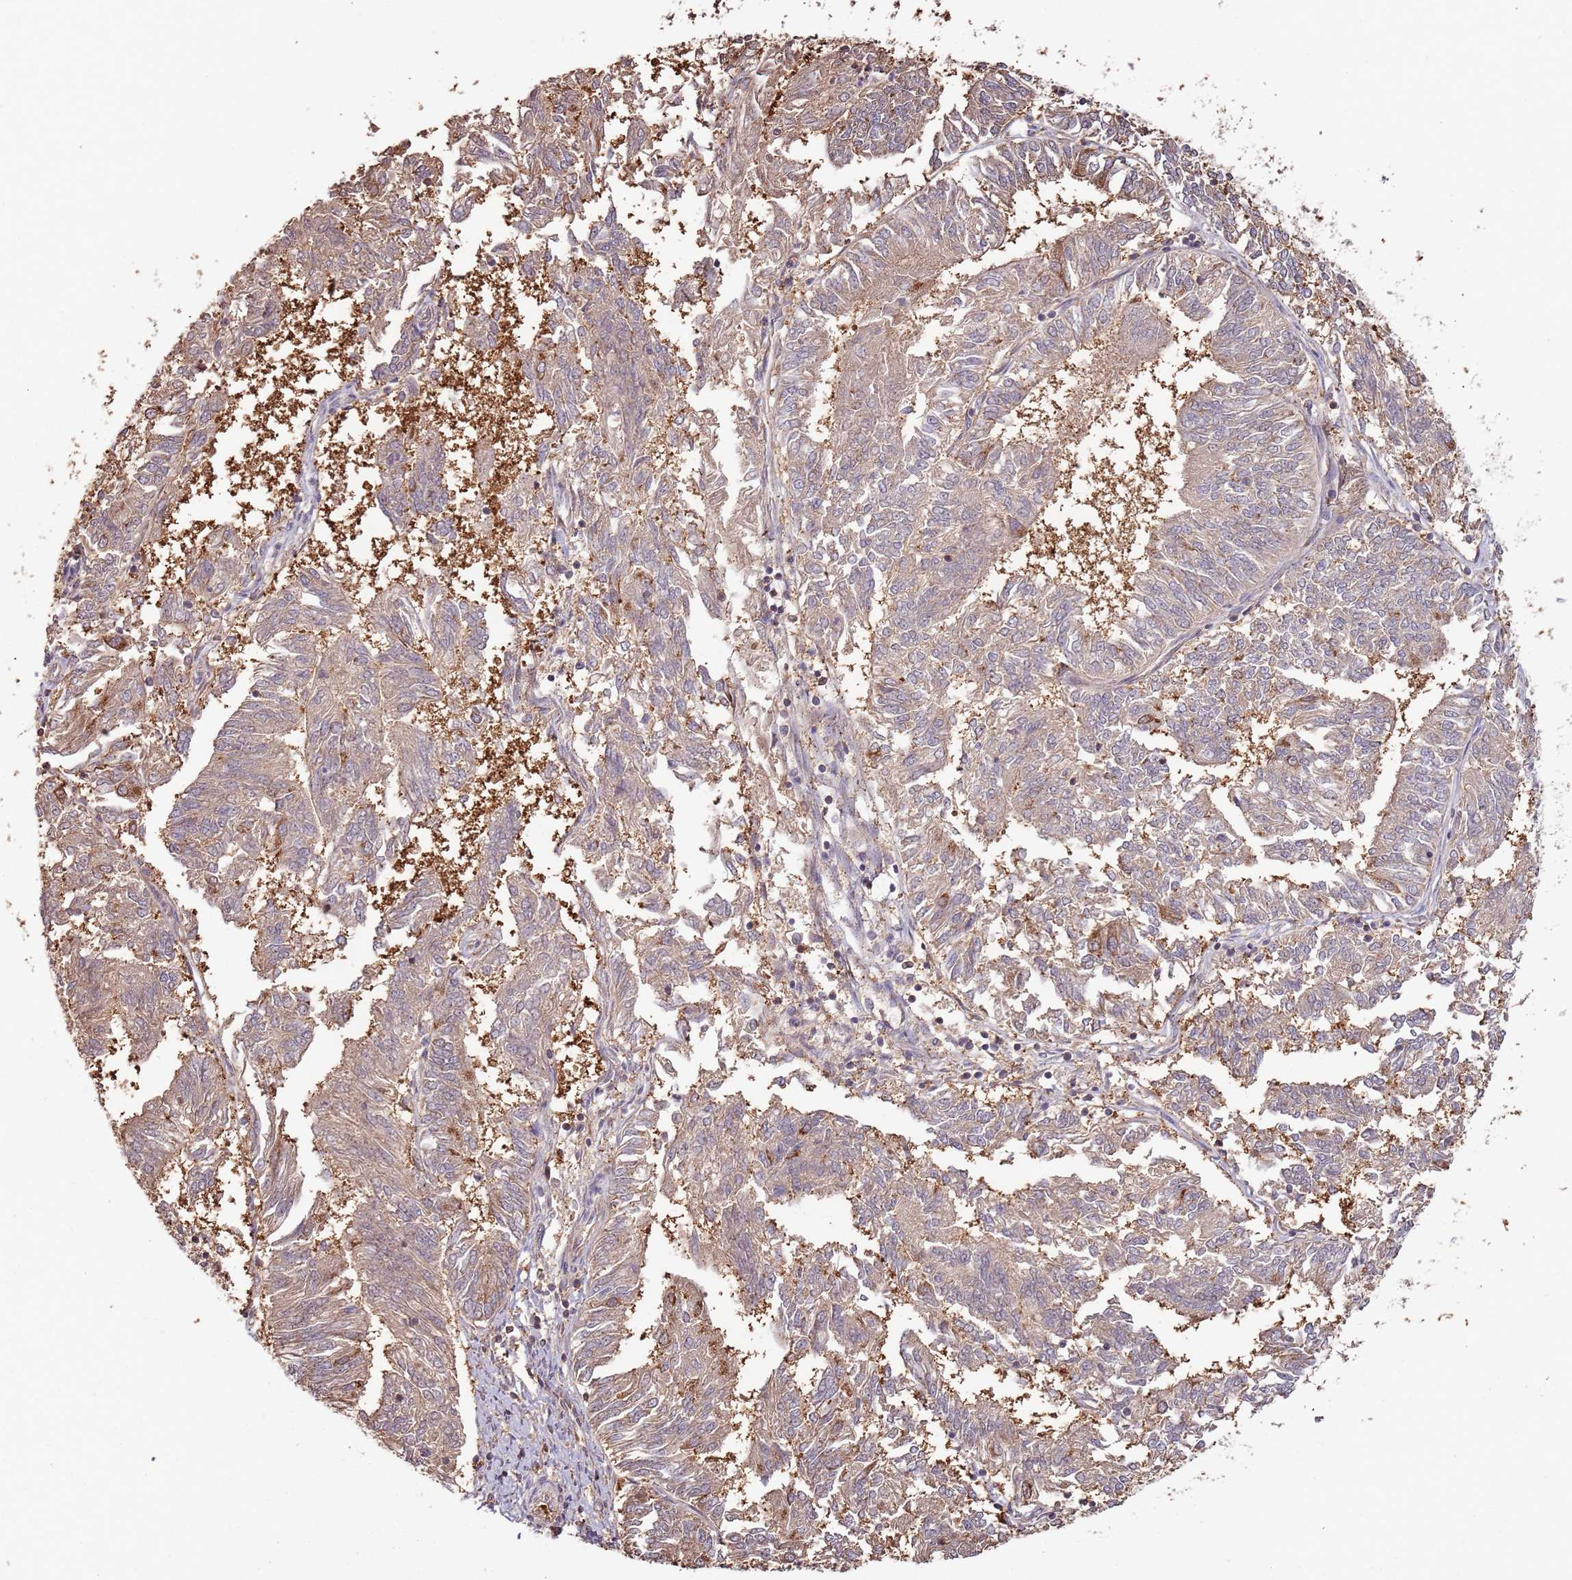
{"staining": {"intensity": "moderate", "quantity": ">75%", "location": "cytoplasmic/membranous"}, "tissue": "endometrial cancer", "cell_type": "Tumor cells", "image_type": "cancer", "snomed": [{"axis": "morphology", "description": "Adenocarcinoma, NOS"}, {"axis": "topography", "description": "Endometrium"}], "caption": "This is an image of IHC staining of endometrial adenocarcinoma, which shows moderate staining in the cytoplasmic/membranous of tumor cells.", "gene": "IL17RD", "patient": {"sex": "female", "age": 58}}